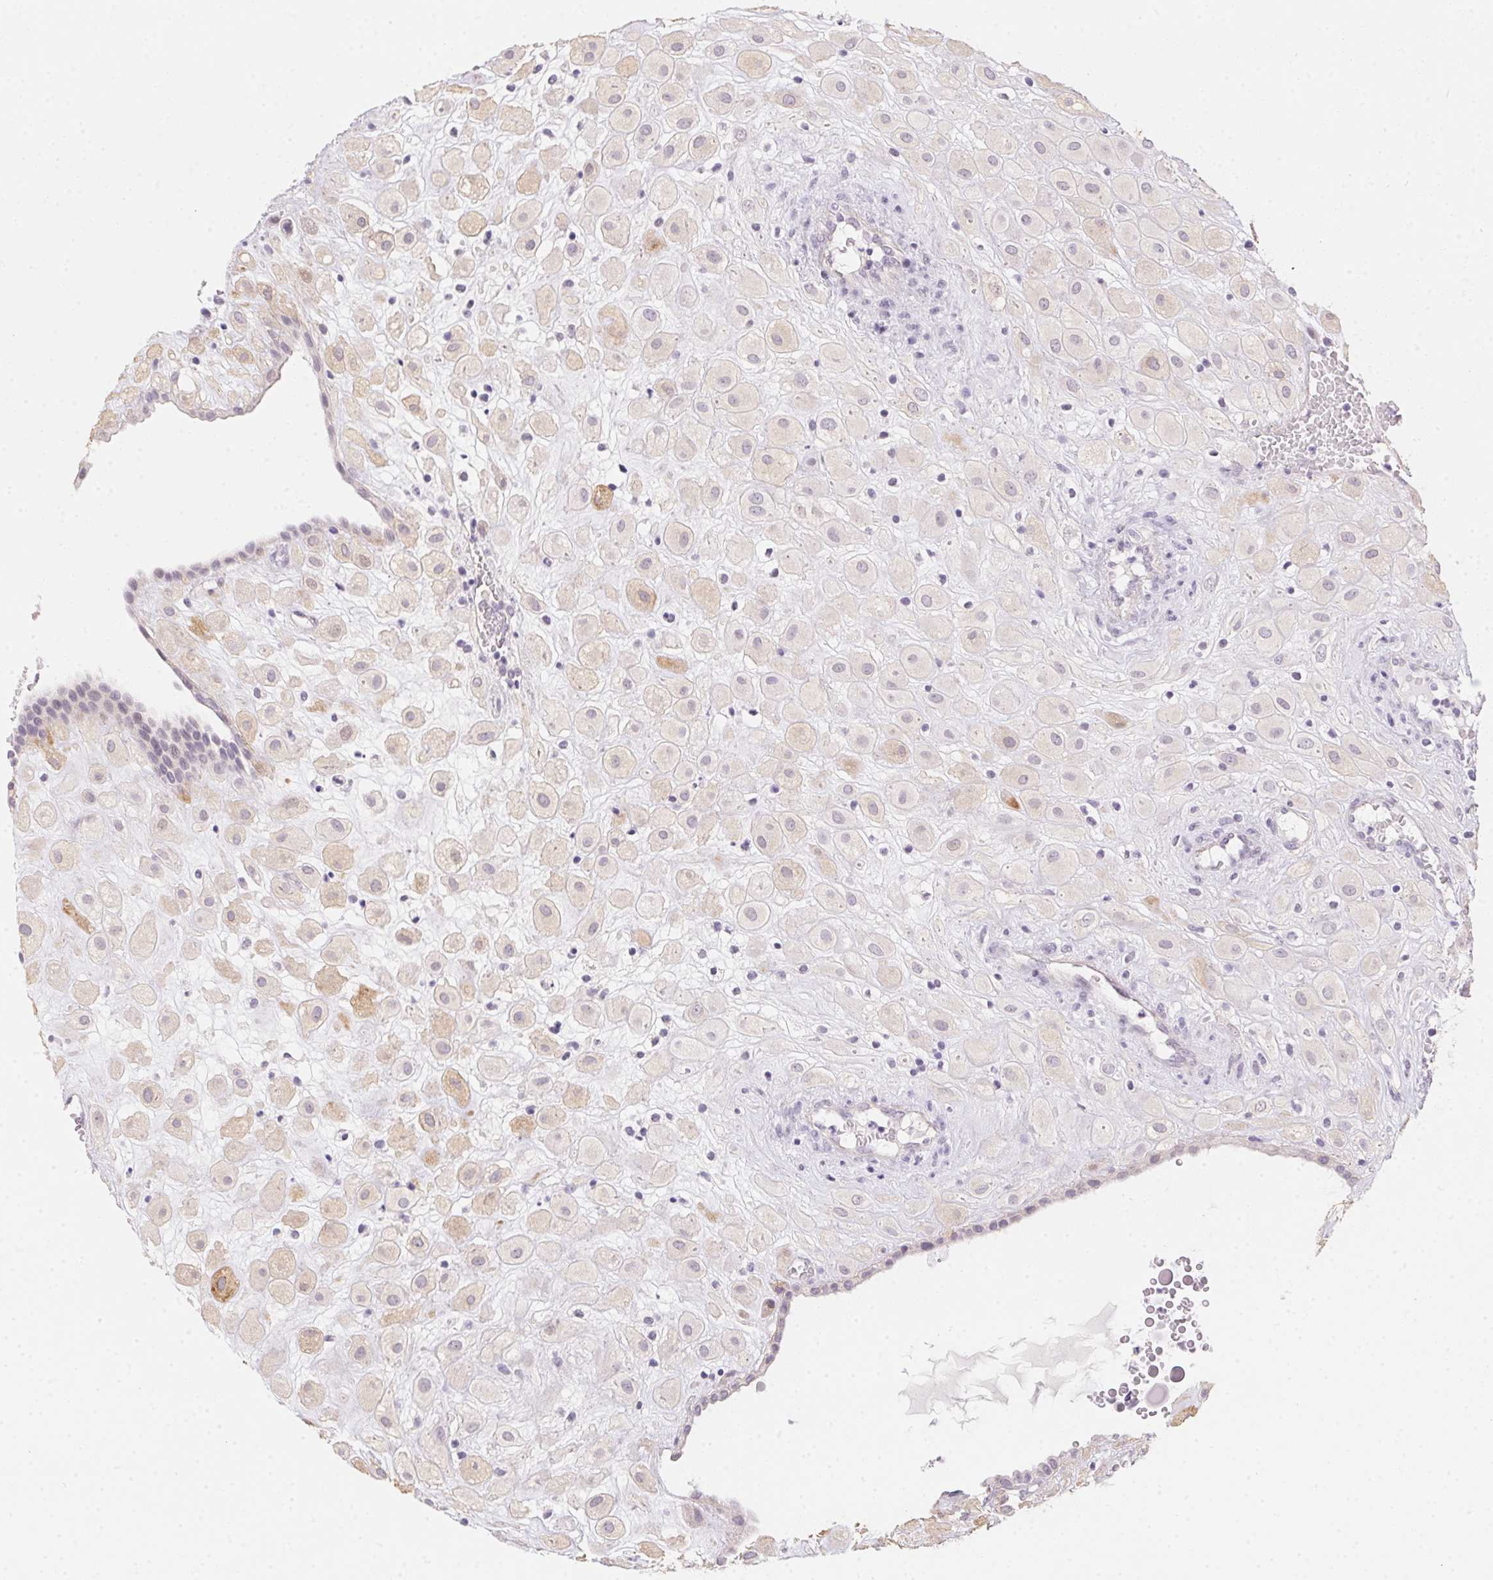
{"staining": {"intensity": "weak", "quantity": "<25%", "location": "cytoplasmic/membranous"}, "tissue": "placenta", "cell_type": "Decidual cells", "image_type": "normal", "snomed": [{"axis": "morphology", "description": "Normal tissue, NOS"}, {"axis": "topography", "description": "Placenta"}], "caption": "This image is of normal placenta stained with immunohistochemistry (IHC) to label a protein in brown with the nuclei are counter-stained blue. There is no staining in decidual cells. The staining is performed using DAB brown chromogen with nuclei counter-stained in using hematoxylin.", "gene": "MORC1", "patient": {"sex": "female", "age": 24}}